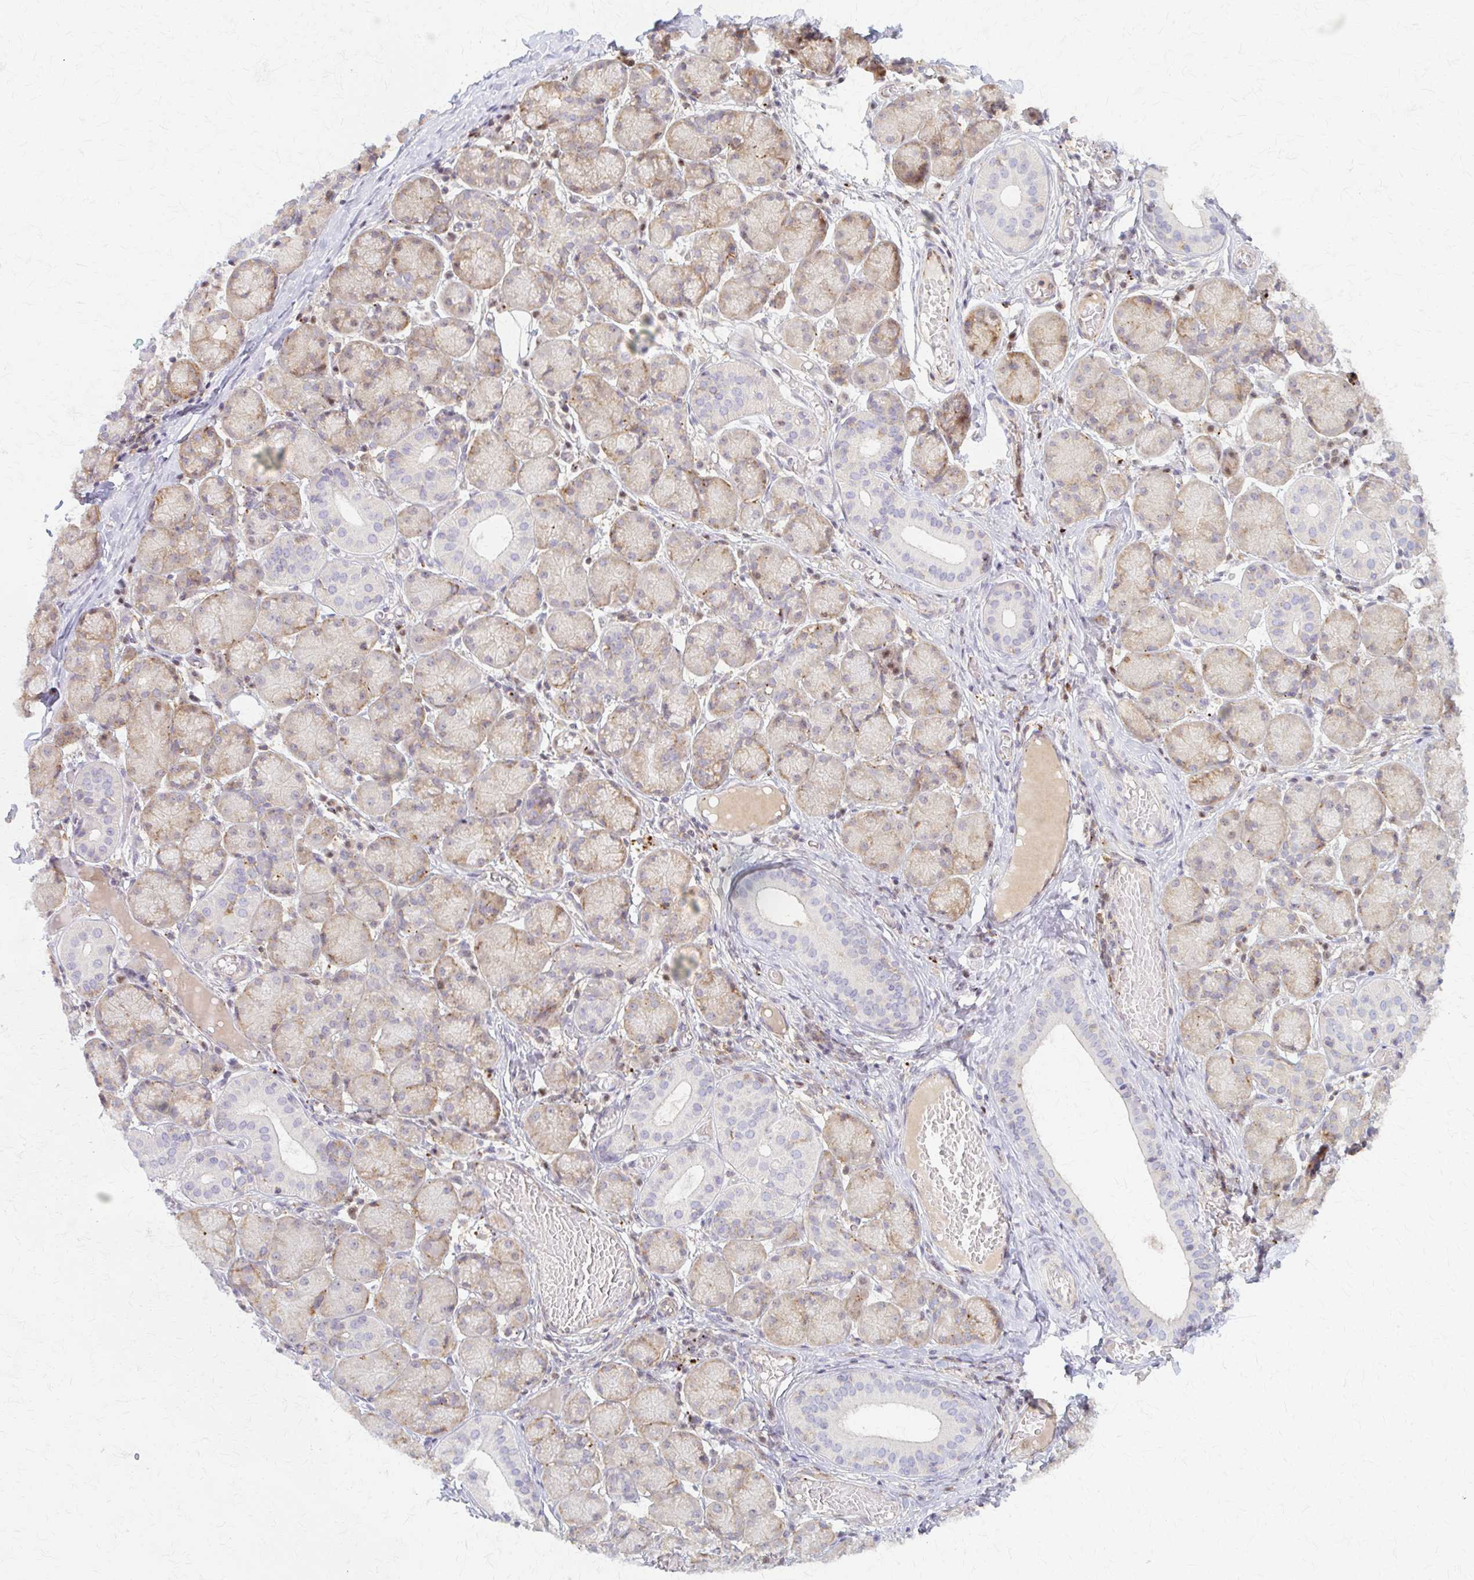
{"staining": {"intensity": "moderate", "quantity": "<25%", "location": "cytoplasmic/membranous"}, "tissue": "salivary gland", "cell_type": "Glandular cells", "image_type": "normal", "snomed": [{"axis": "morphology", "description": "Normal tissue, NOS"}, {"axis": "topography", "description": "Salivary gland"}], "caption": "Unremarkable salivary gland demonstrates moderate cytoplasmic/membranous expression in approximately <25% of glandular cells, visualized by immunohistochemistry.", "gene": "ARHGAP35", "patient": {"sex": "female", "age": 24}}